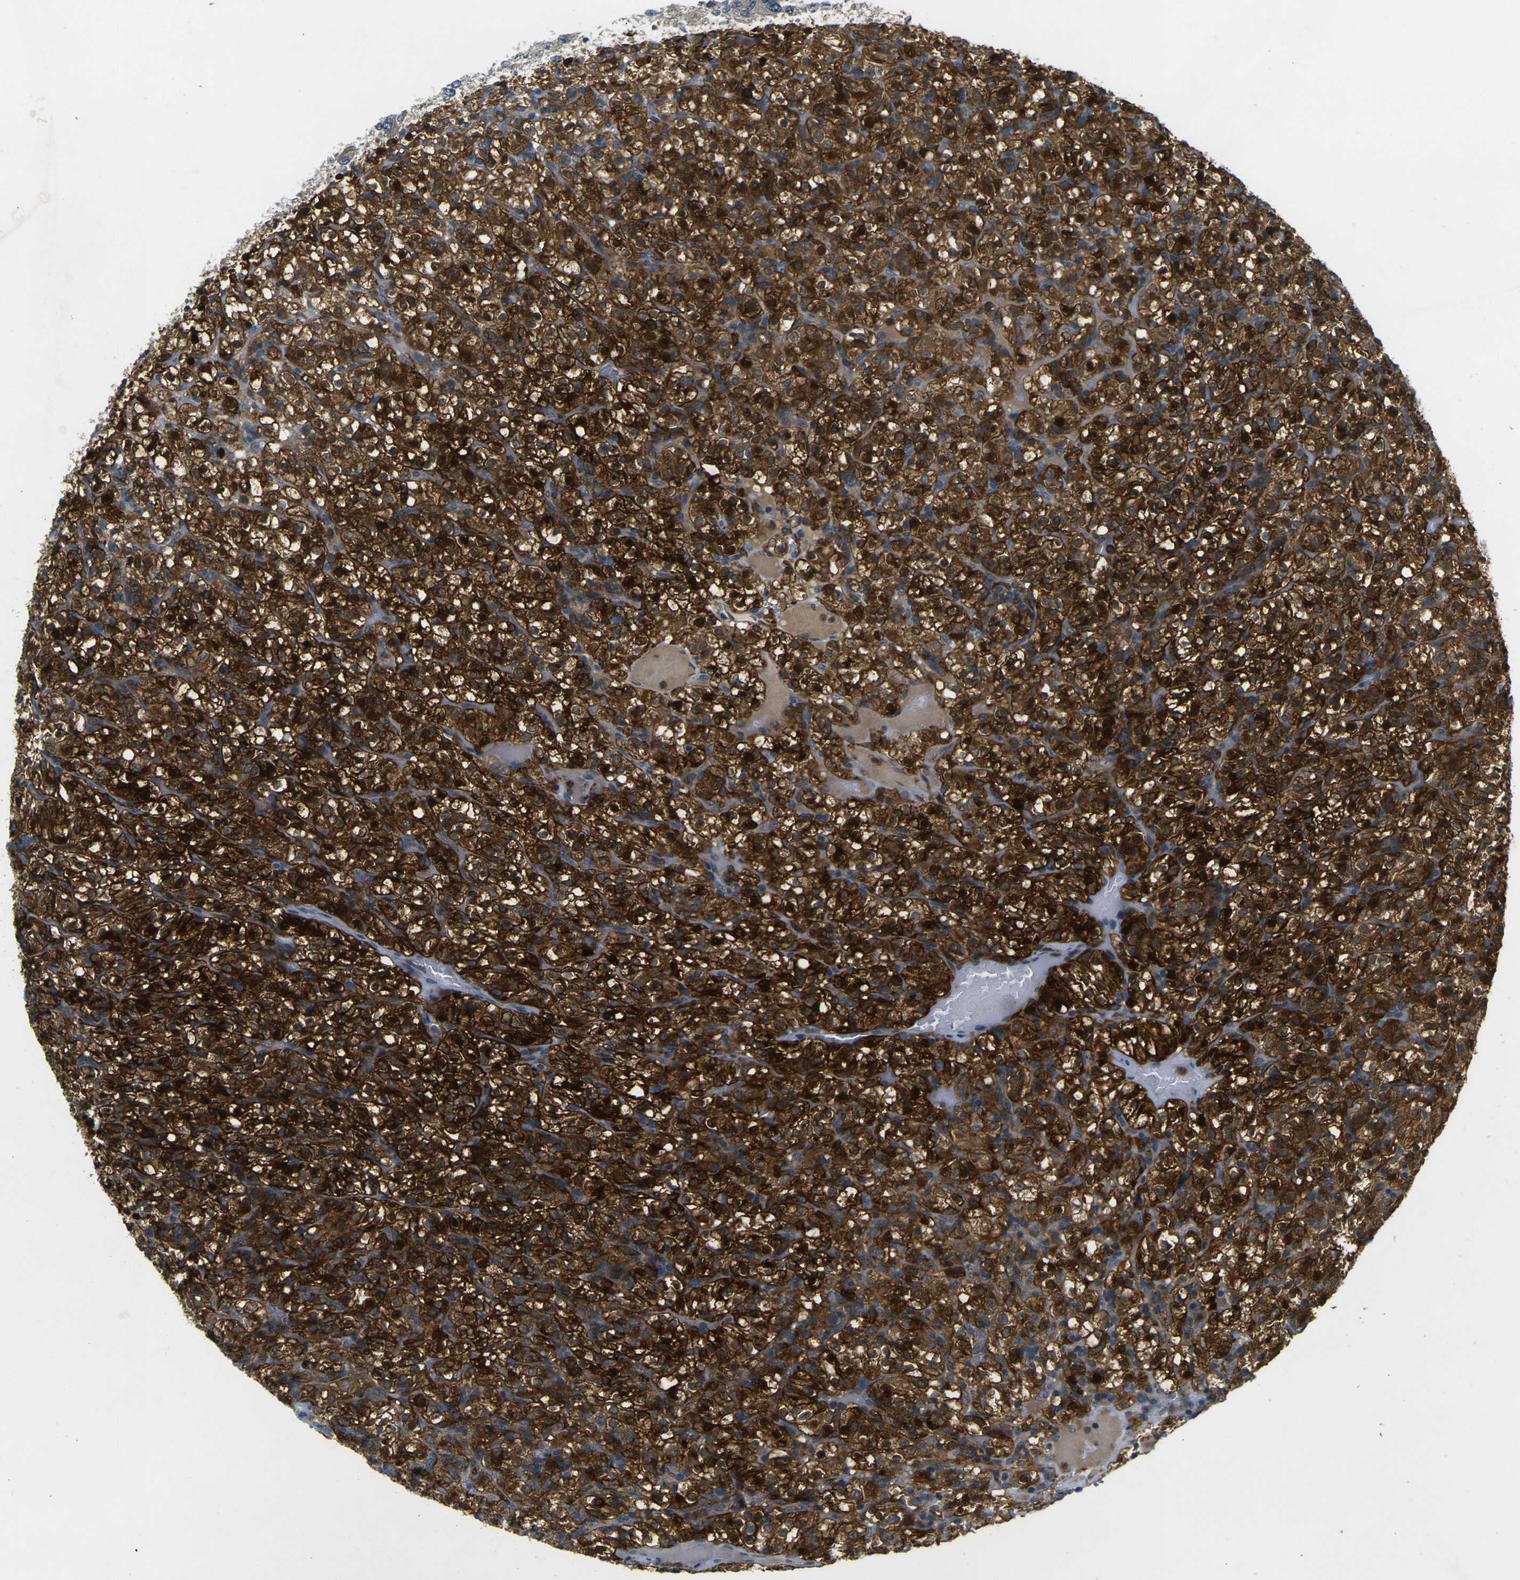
{"staining": {"intensity": "strong", "quantity": ">75%", "location": "cytoplasmic/membranous,nuclear"}, "tissue": "renal cancer", "cell_type": "Tumor cells", "image_type": "cancer", "snomed": [{"axis": "morphology", "description": "Normal tissue, NOS"}, {"axis": "morphology", "description": "Adenocarcinoma, NOS"}, {"axis": "topography", "description": "Kidney"}], "caption": "Immunohistochemical staining of renal cancer (adenocarcinoma) displays high levels of strong cytoplasmic/membranous and nuclear positivity in approximately >75% of tumor cells.", "gene": "PIGL", "patient": {"sex": "female", "age": 72}}